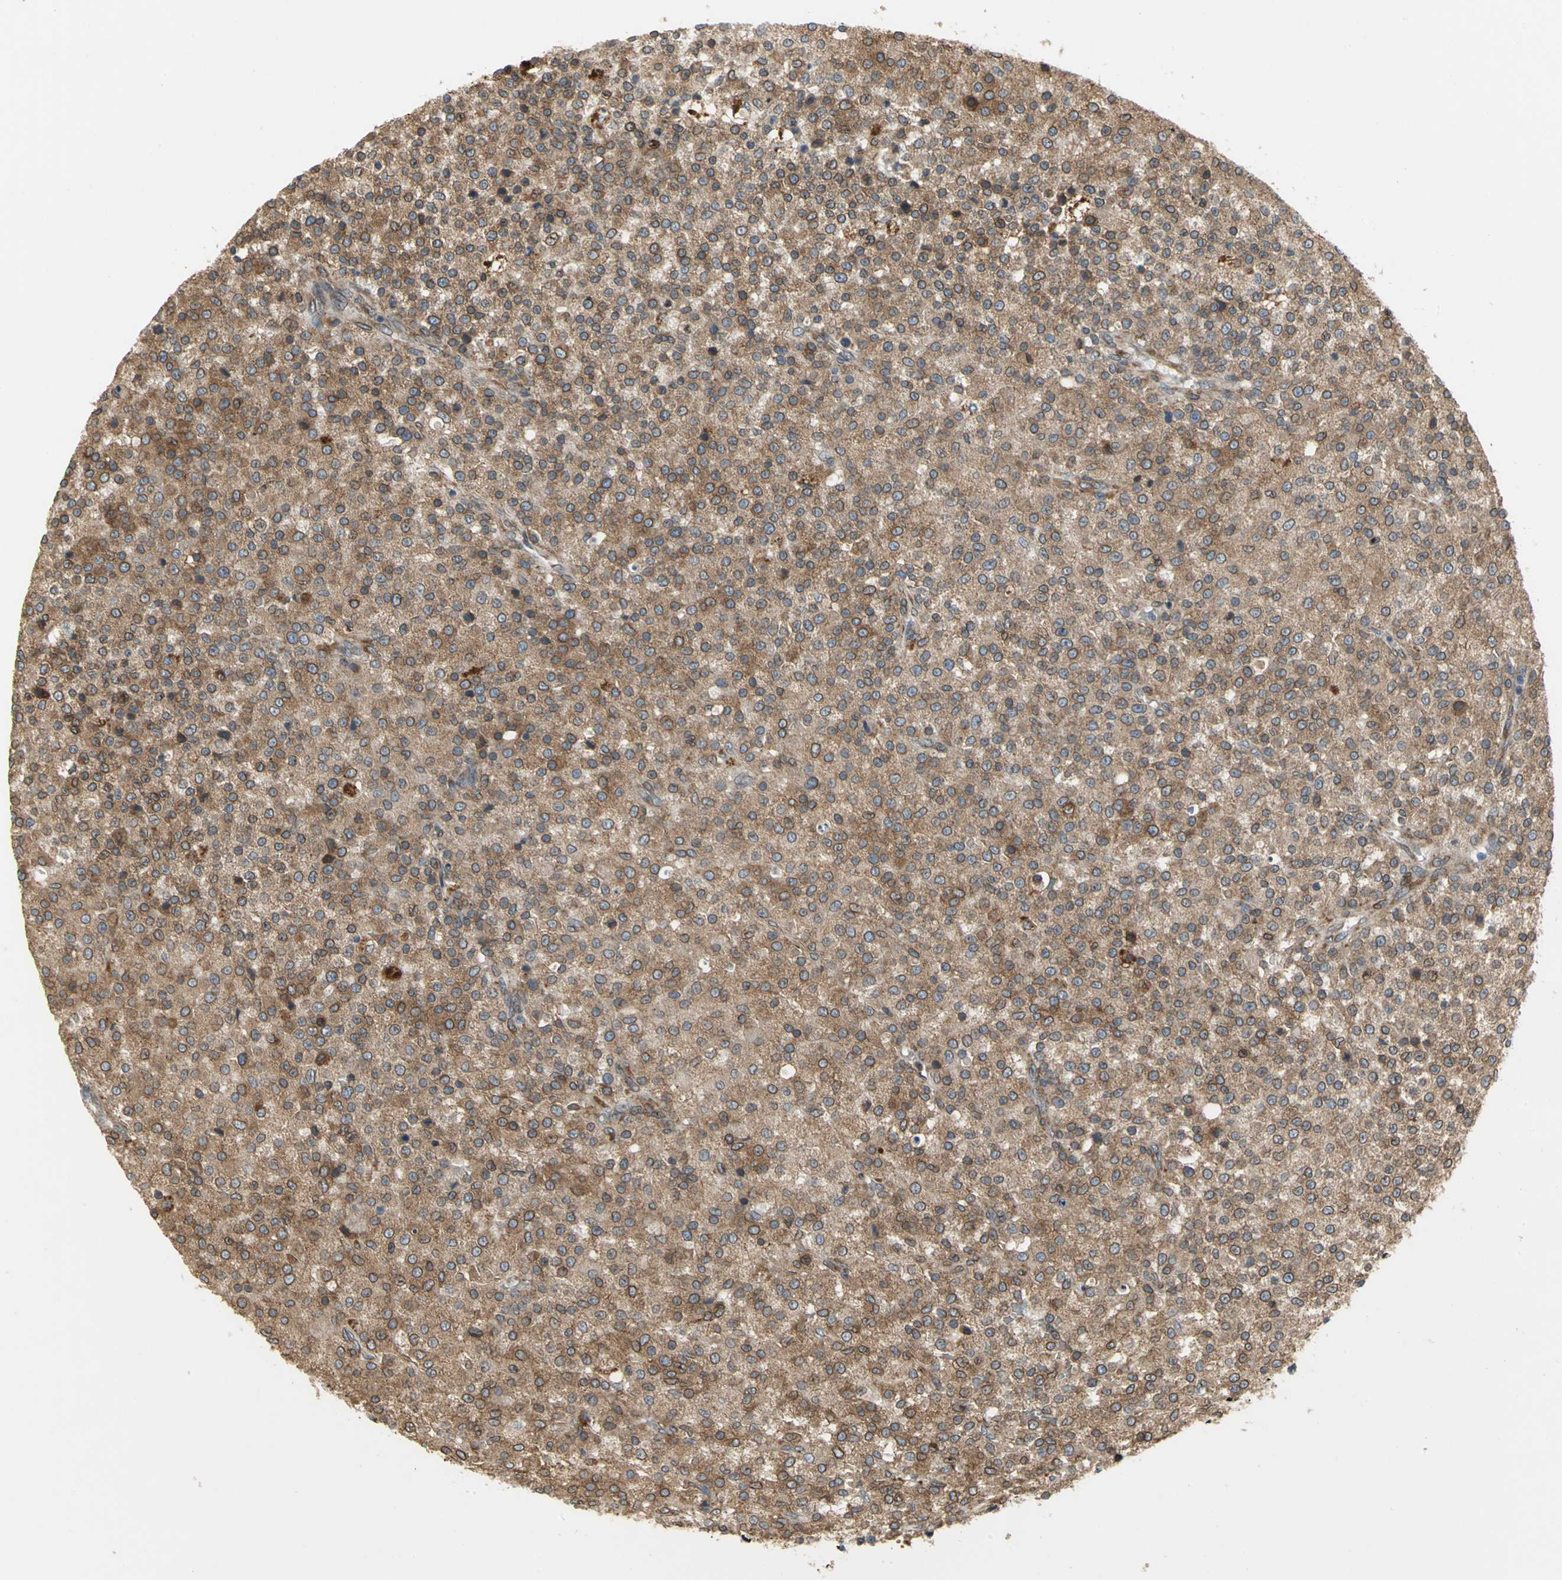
{"staining": {"intensity": "moderate", "quantity": ">75%", "location": "cytoplasmic/membranous"}, "tissue": "testis cancer", "cell_type": "Tumor cells", "image_type": "cancer", "snomed": [{"axis": "morphology", "description": "Seminoma, NOS"}, {"axis": "topography", "description": "Testis"}], "caption": "A micrograph of human testis cancer (seminoma) stained for a protein demonstrates moderate cytoplasmic/membranous brown staining in tumor cells. The protein of interest is stained brown, and the nuclei are stained in blue (DAB IHC with brightfield microscopy, high magnification).", "gene": "SYVN1", "patient": {"sex": "male", "age": 59}}